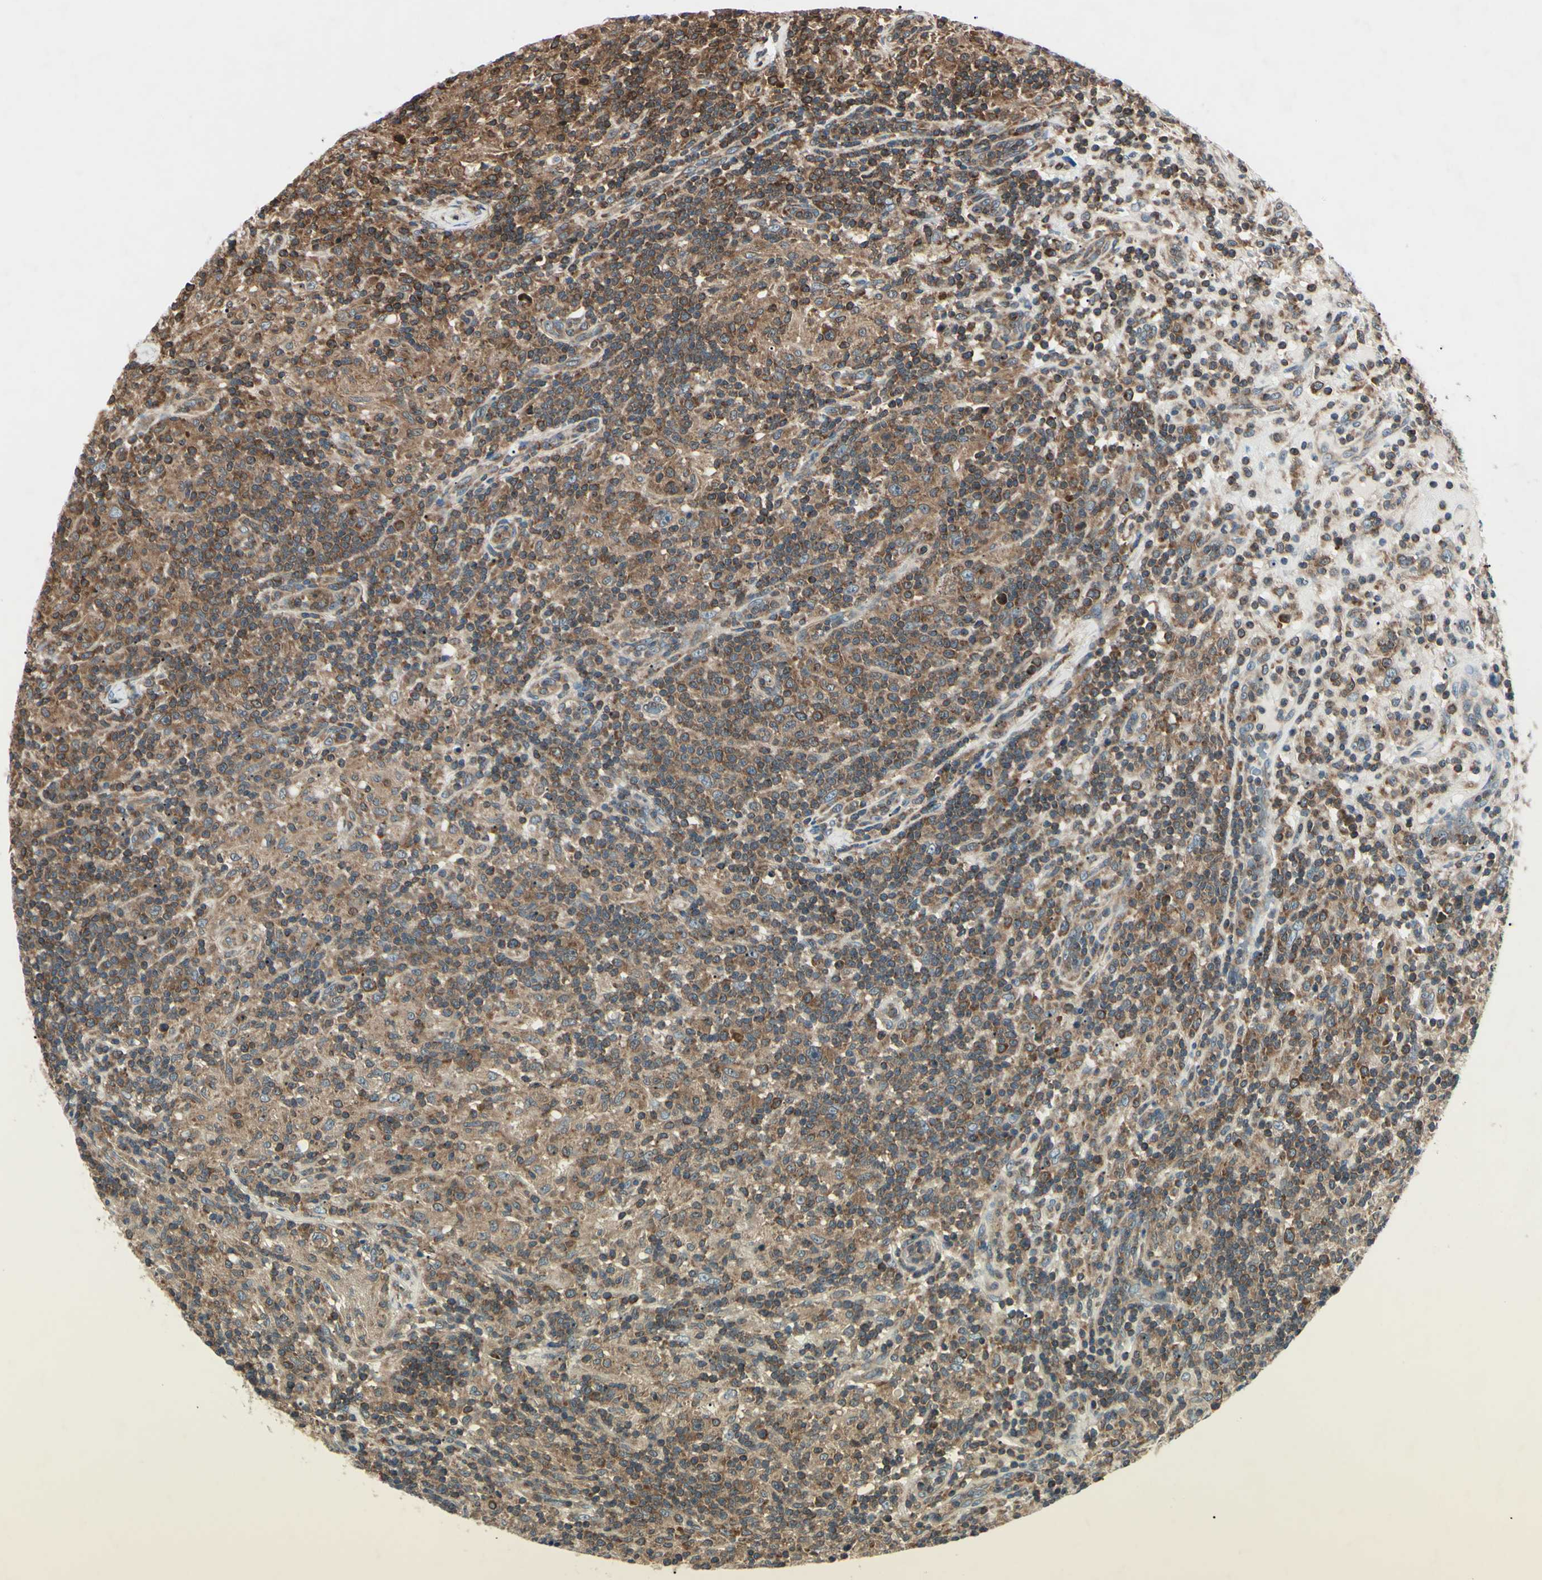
{"staining": {"intensity": "strong", "quantity": "25%-75%", "location": "cytoplasmic/membranous,nuclear"}, "tissue": "lymphoma", "cell_type": "Tumor cells", "image_type": "cancer", "snomed": [{"axis": "morphology", "description": "Hodgkin's disease, NOS"}, {"axis": "topography", "description": "Lymph node"}], "caption": "Lymphoma stained for a protein (brown) displays strong cytoplasmic/membranous and nuclear positive expression in about 25%-75% of tumor cells.", "gene": "MAPRE1", "patient": {"sex": "male", "age": 70}}